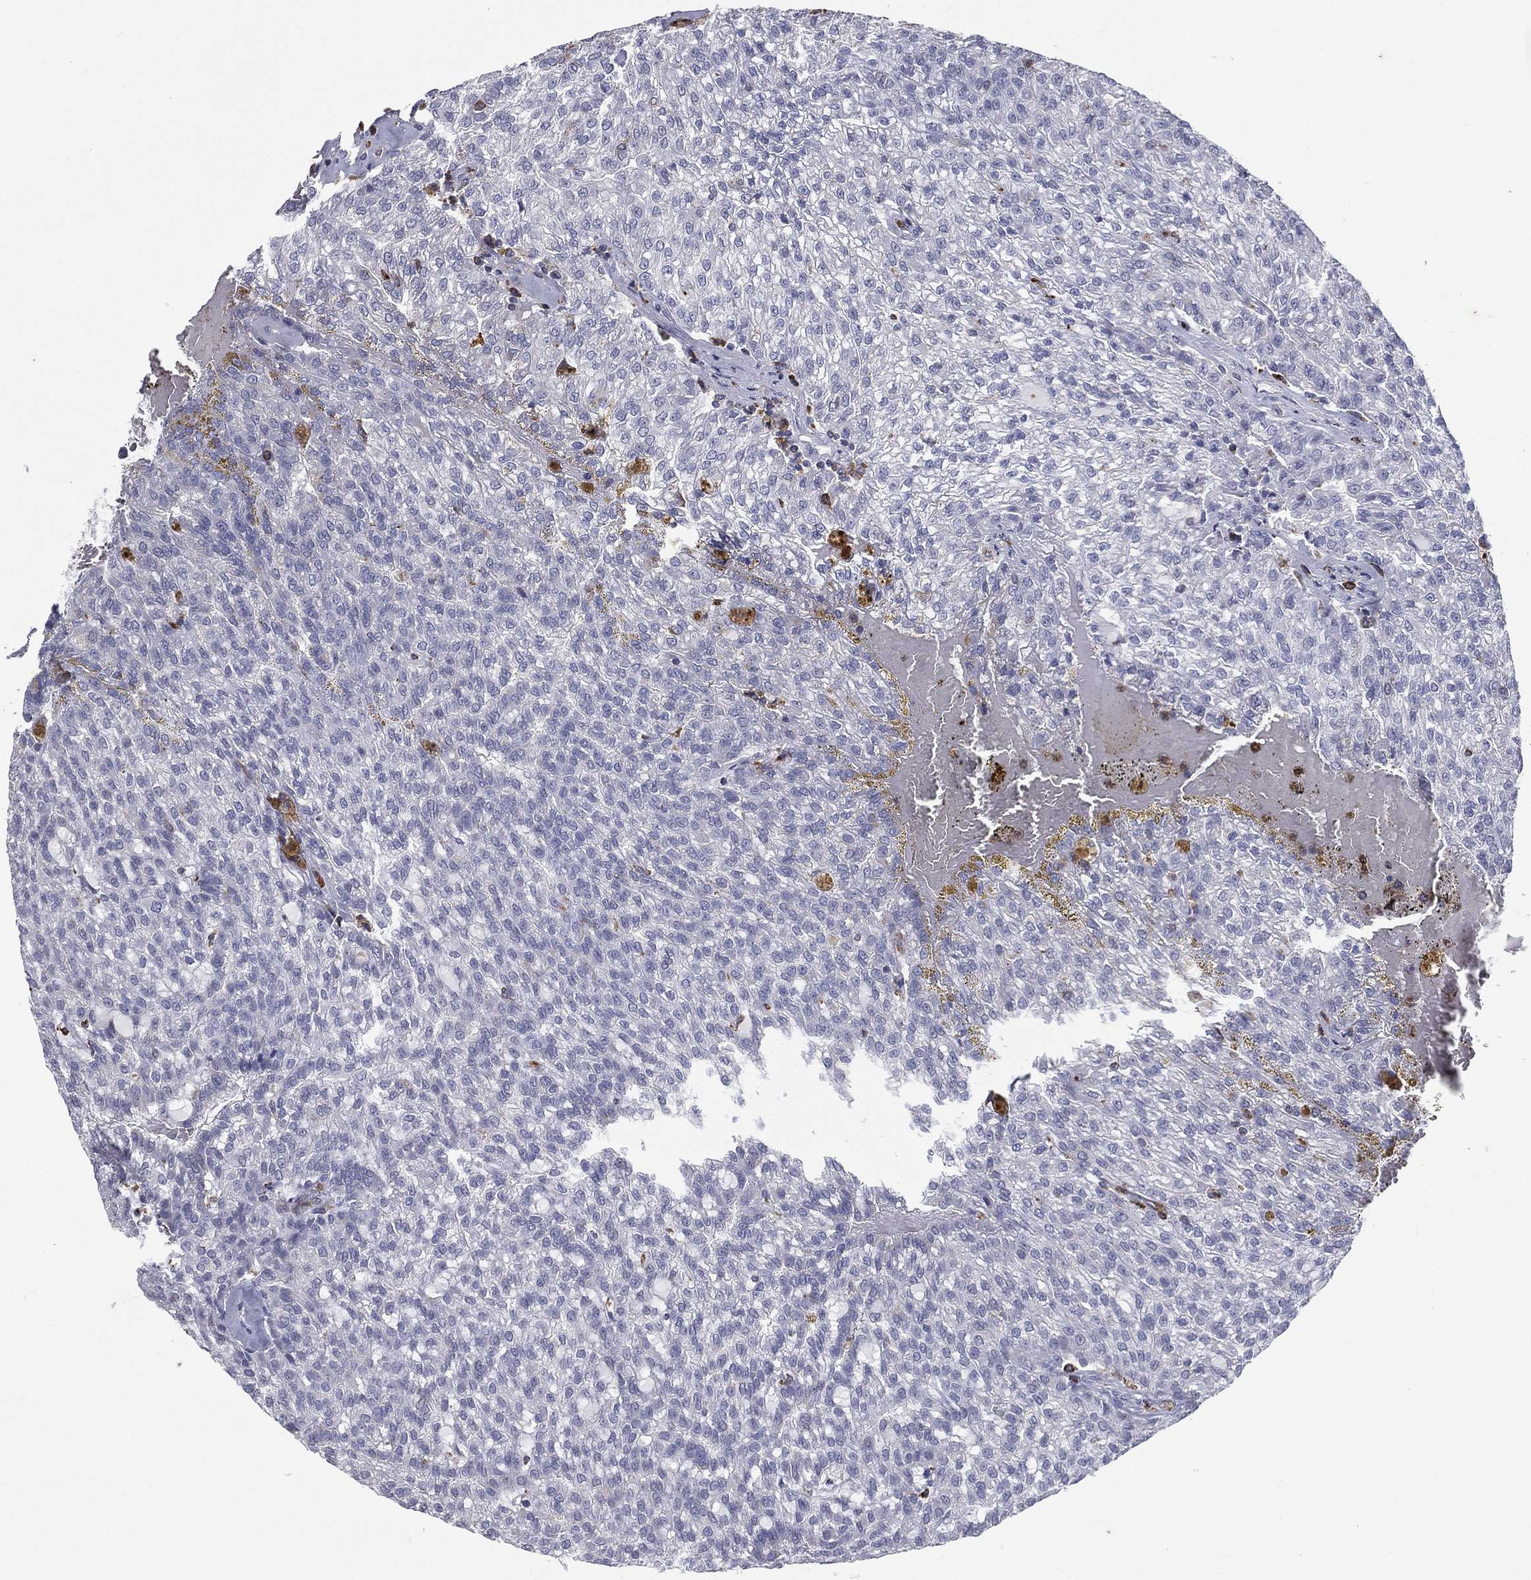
{"staining": {"intensity": "negative", "quantity": "none", "location": "none"}, "tissue": "renal cancer", "cell_type": "Tumor cells", "image_type": "cancer", "snomed": [{"axis": "morphology", "description": "Adenocarcinoma, NOS"}, {"axis": "topography", "description": "Kidney"}], "caption": "DAB (3,3'-diaminobenzidine) immunohistochemical staining of renal adenocarcinoma displays no significant positivity in tumor cells.", "gene": "EVI2B", "patient": {"sex": "male", "age": 63}}